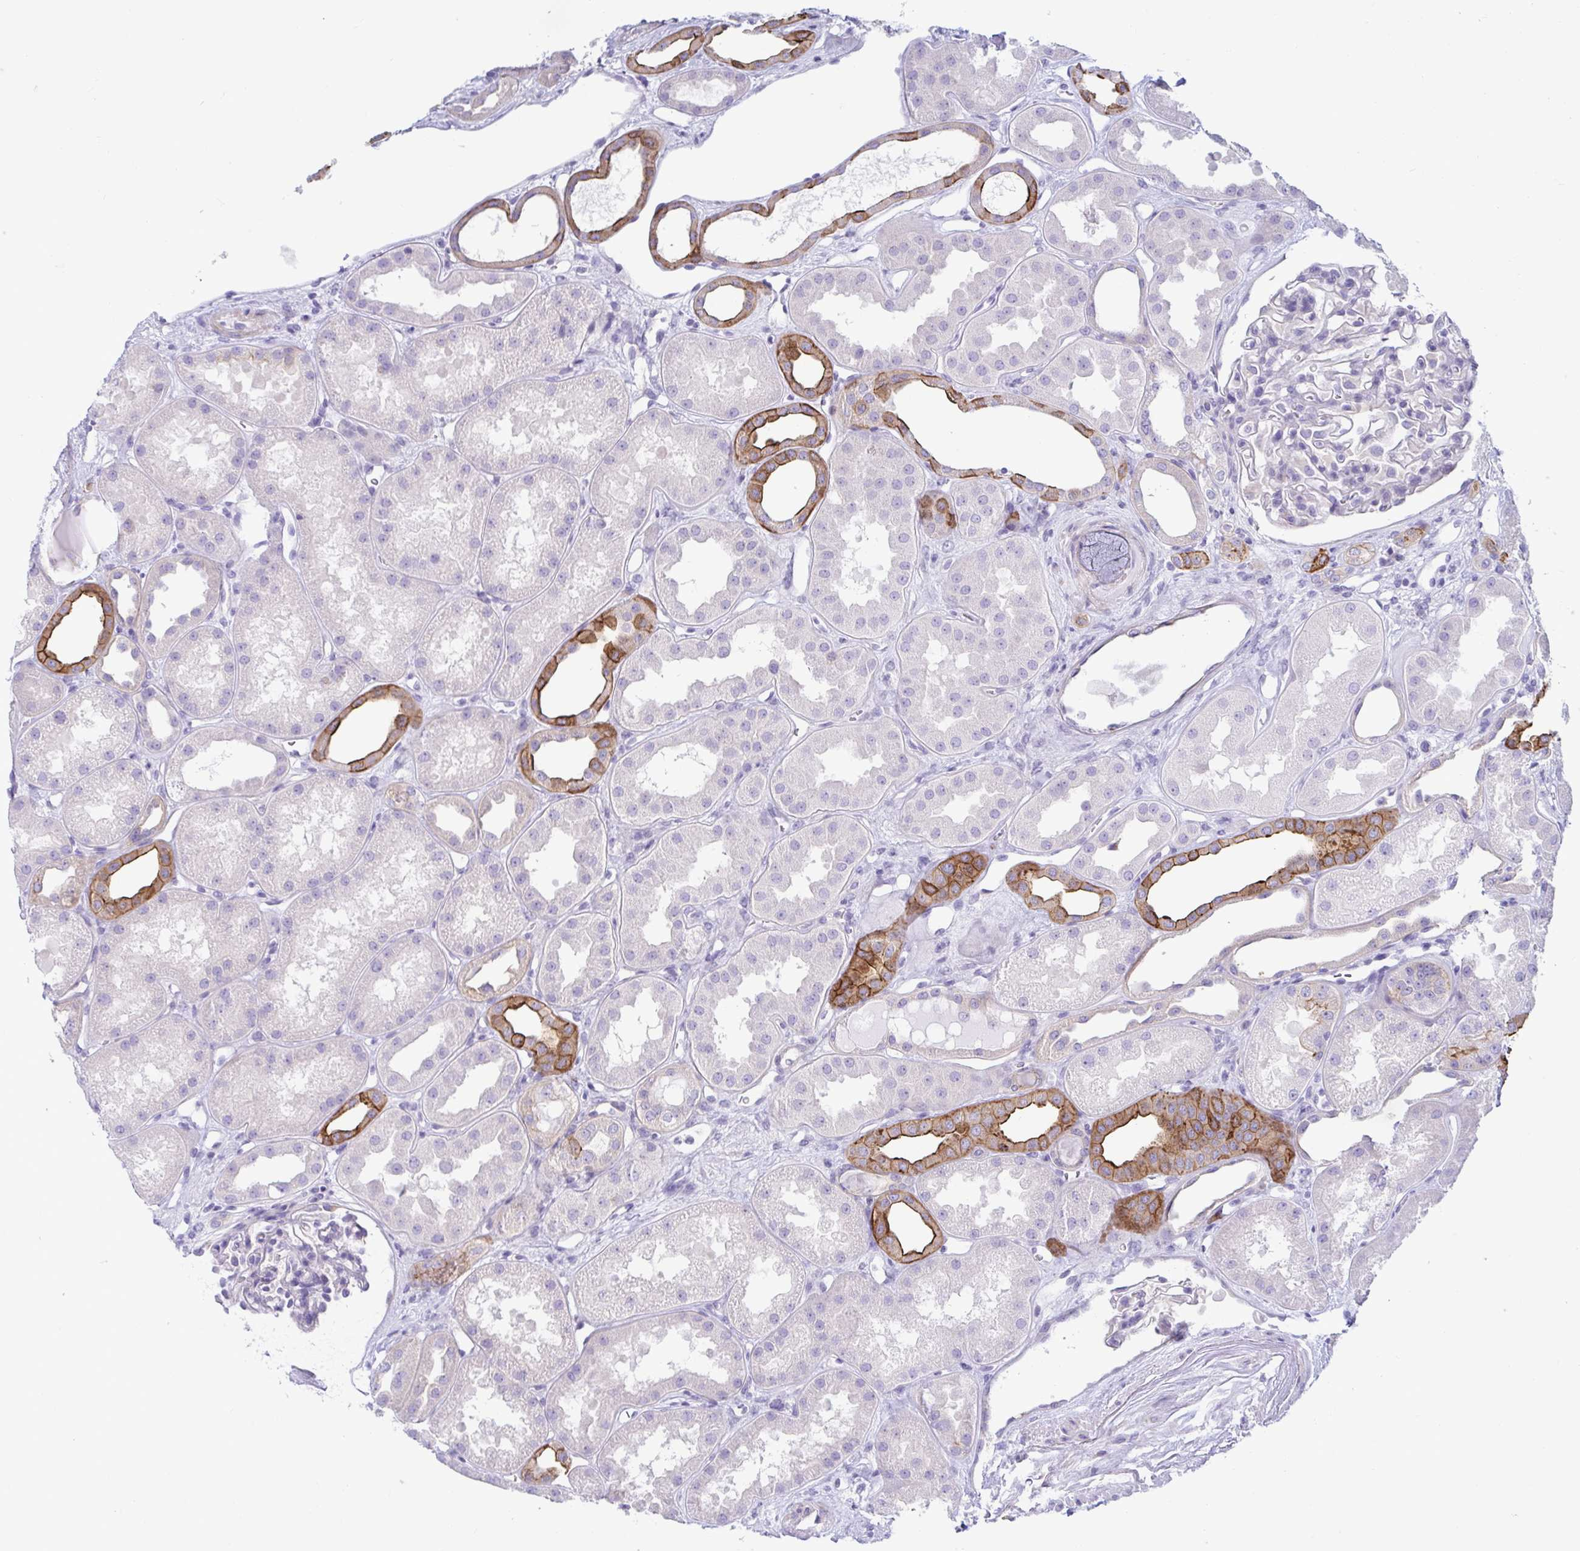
{"staining": {"intensity": "negative", "quantity": "none", "location": "none"}, "tissue": "kidney", "cell_type": "Cells in glomeruli", "image_type": "normal", "snomed": [{"axis": "morphology", "description": "Normal tissue, NOS"}, {"axis": "topography", "description": "Kidney"}], "caption": "Immunohistochemistry photomicrograph of benign kidney stained for a protein (brown), which shows no staining in cells in glomeruli.", "gene": "TNNI2", "patient": {"sex": "male", "age": 61}}